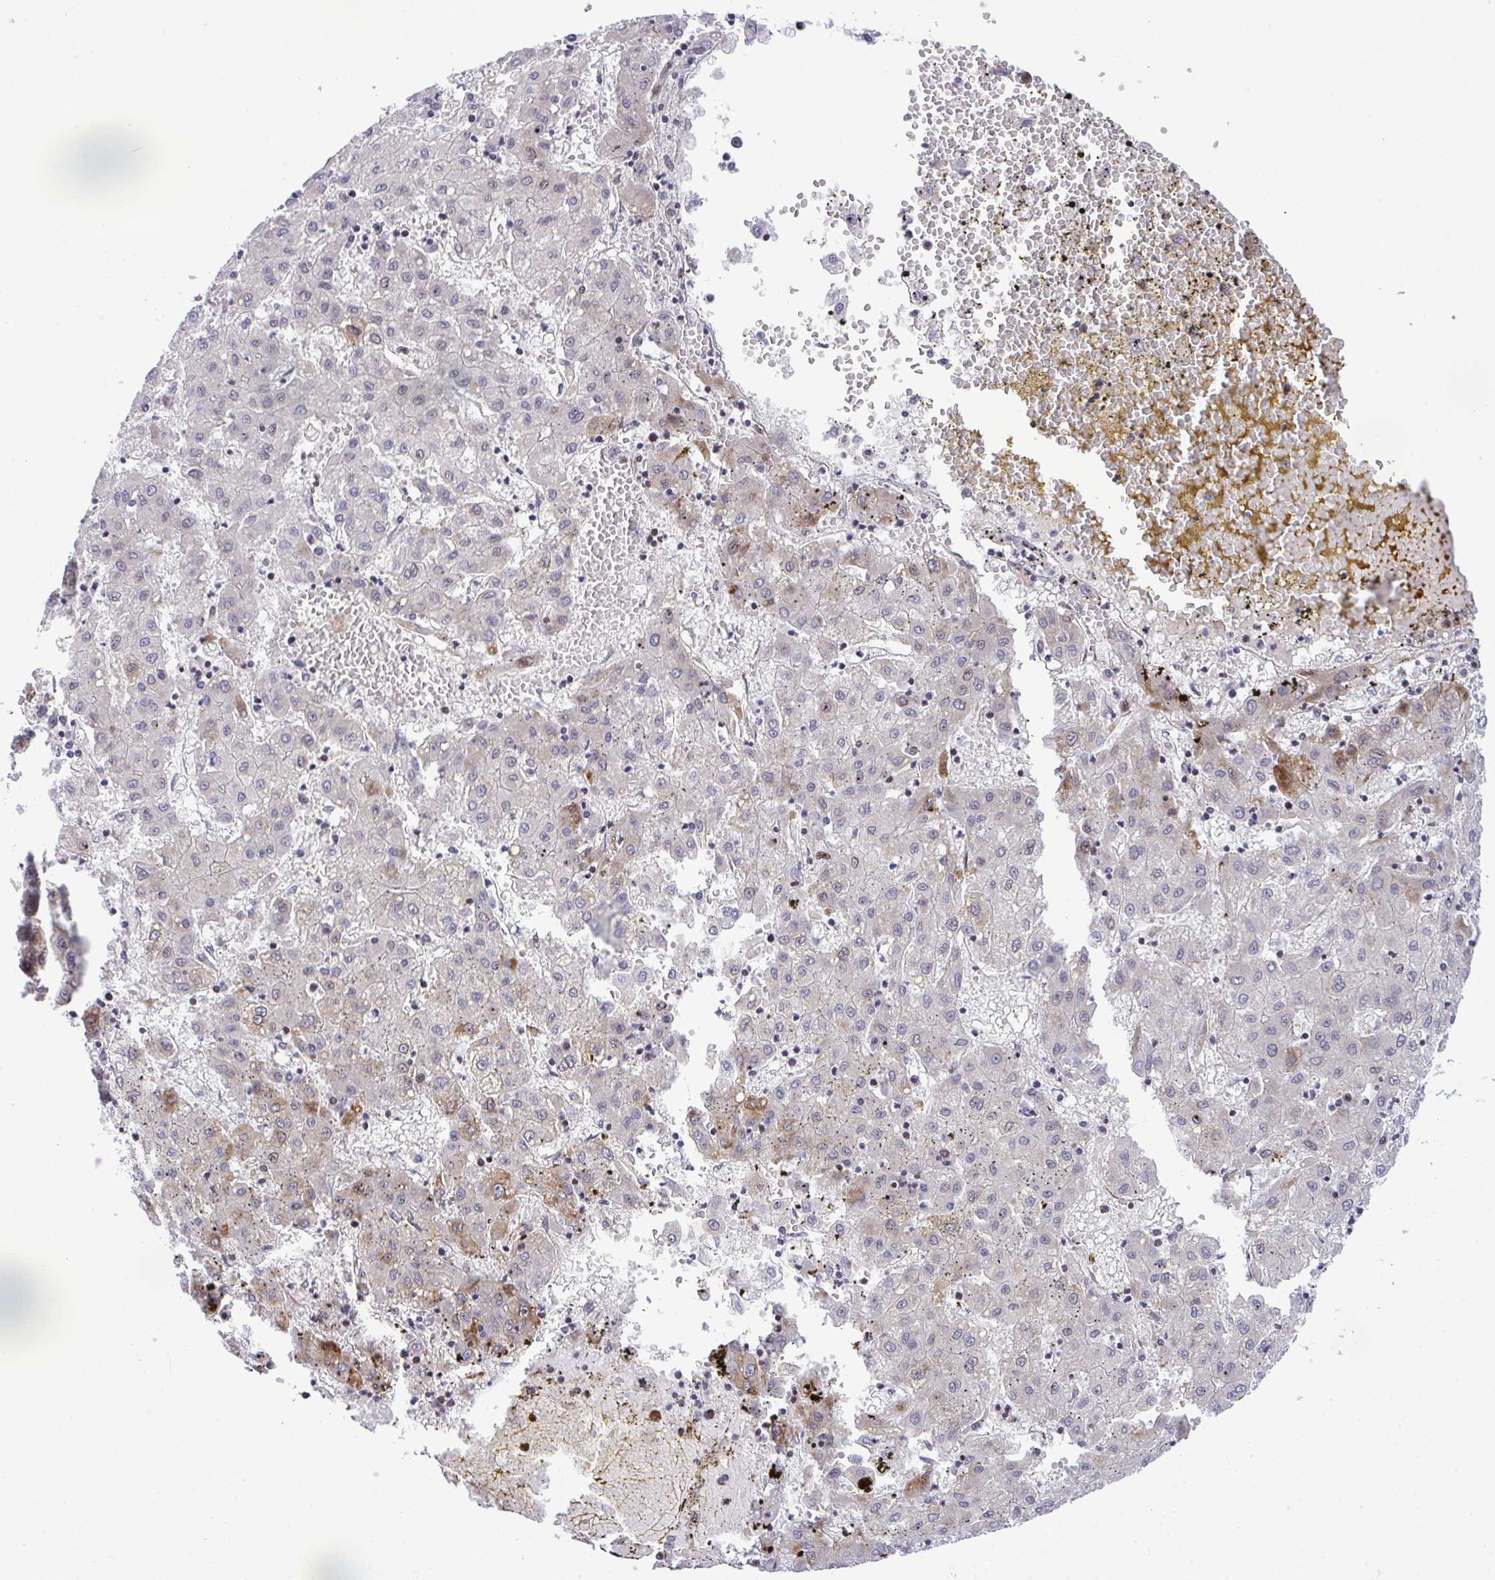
{"staining": {"intensity": "moderate", "quantity": "<25%", "location": "cytoplasmic/membranous"}, "tissue": "liver cancer", "cell_type": "Tumor cells", "image_type": "cancer", "snomed": [{"axis": "morphology", "description": "Carcinoma, Hepatocellular, NOS"}, {"axis": "topography", "description": "Liver"}], "caption": "The immunohistochemical stain labels moderate cytoplasmic/membranous expression in tumor cells of hepatocellular carcinoma (liver) tissue.", "gene": "CASTOR2", "patient": {"sex": "male", "age": 72}}